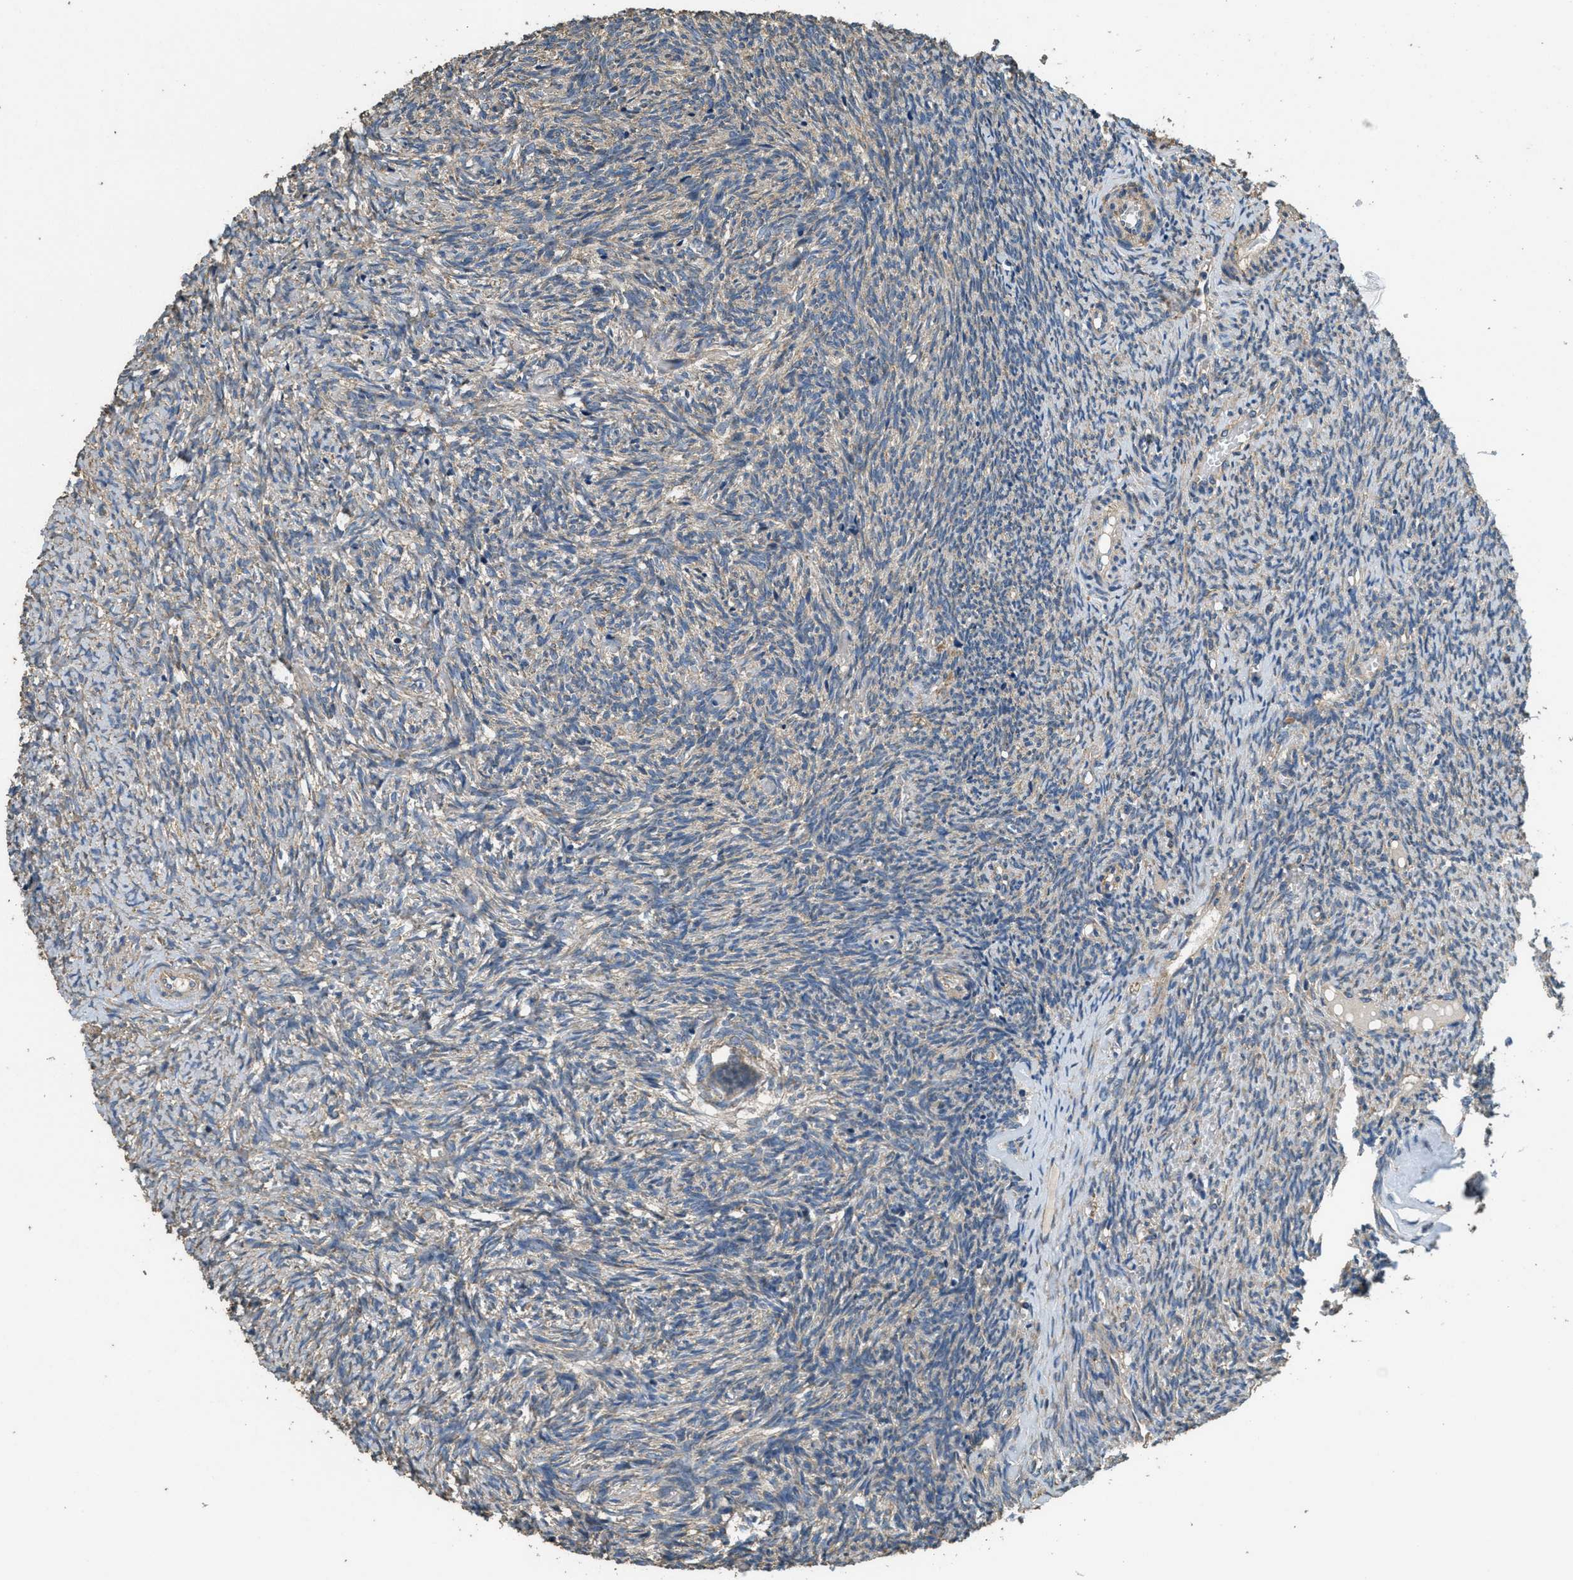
{"staining": {"intensity": "moderate", "quantity": "25%-75%", "location": "cytoplasmic/membranous"}, "tissue": "ovary", "cell_type": "Ovarian stroma cells", "image_type": "normal", "snomed": [{"axis": "morphology", "description": "Normal tissue, NOS"}, {"axis": "topography", "description": "Ovary"}], "caption": "Protein expression analysis of normal ovary shows moderate cytoplasmic/membranous expression in approximately 25%-75% of ovarian stroma cells. (IHC, brightfield microscopy, high magnification).", "gene": "THBS2", "patient": {"sex": "female", "age": 41}}